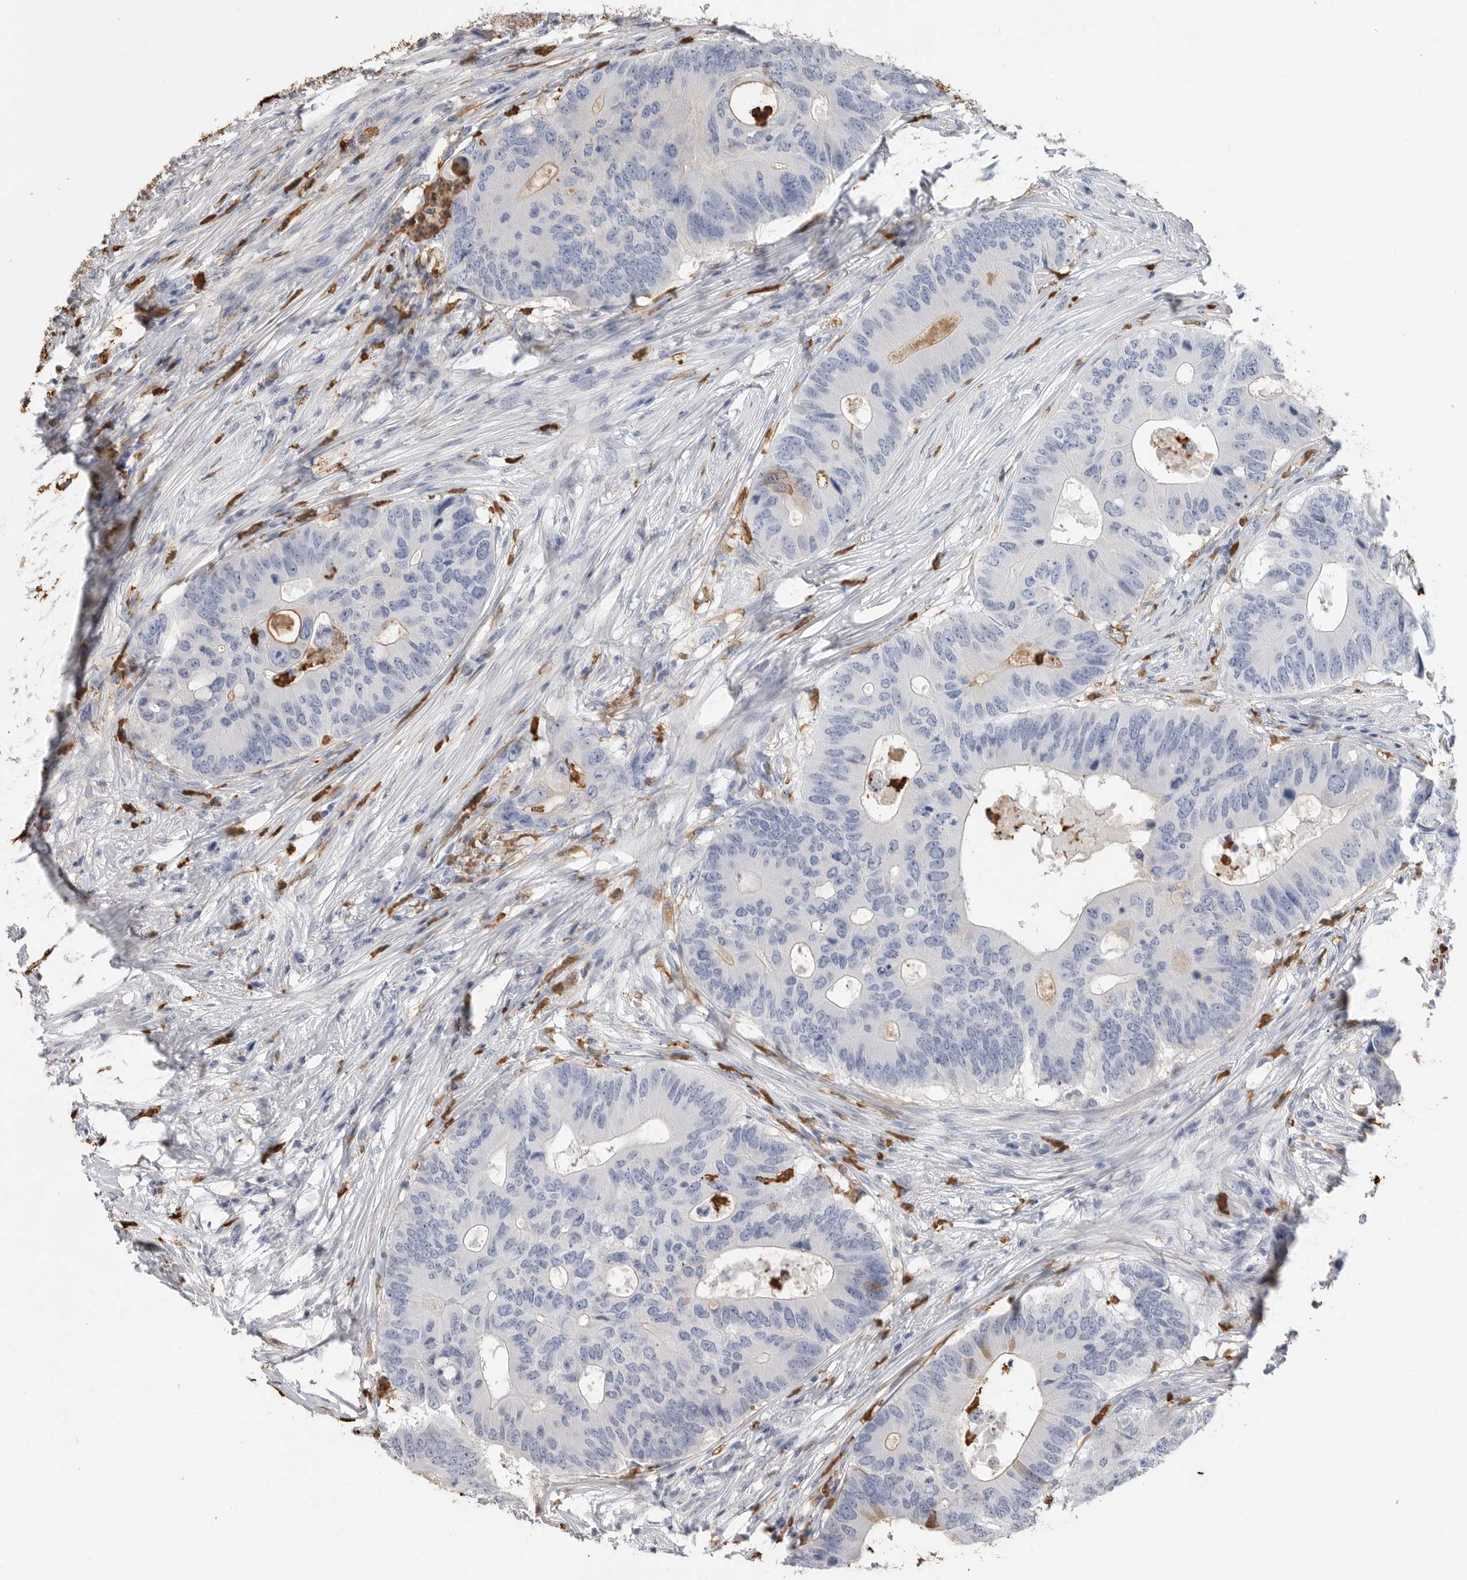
{"staining": {"intensity": "negative", "quantity": "none", "location": "none"}, "tissue": "colorectal cancer", "cell_type": "Tumor cells", "image_type": "cancer", "snomed": [{"axis": "morphology", "description": "Adenocarcinoma, NOS"}, {"axis": "topography", "description": "Colon"}], "caption": "Immunohistochemistry histopathology image of neoplastic tissue: colorectal cancer stained with DAB (3,3'-diaminobenzidine) reveals no significant protein staining in tumor cells.", "gene": "CYB561D1", "patient": {"sex": "male", "age": 71}}